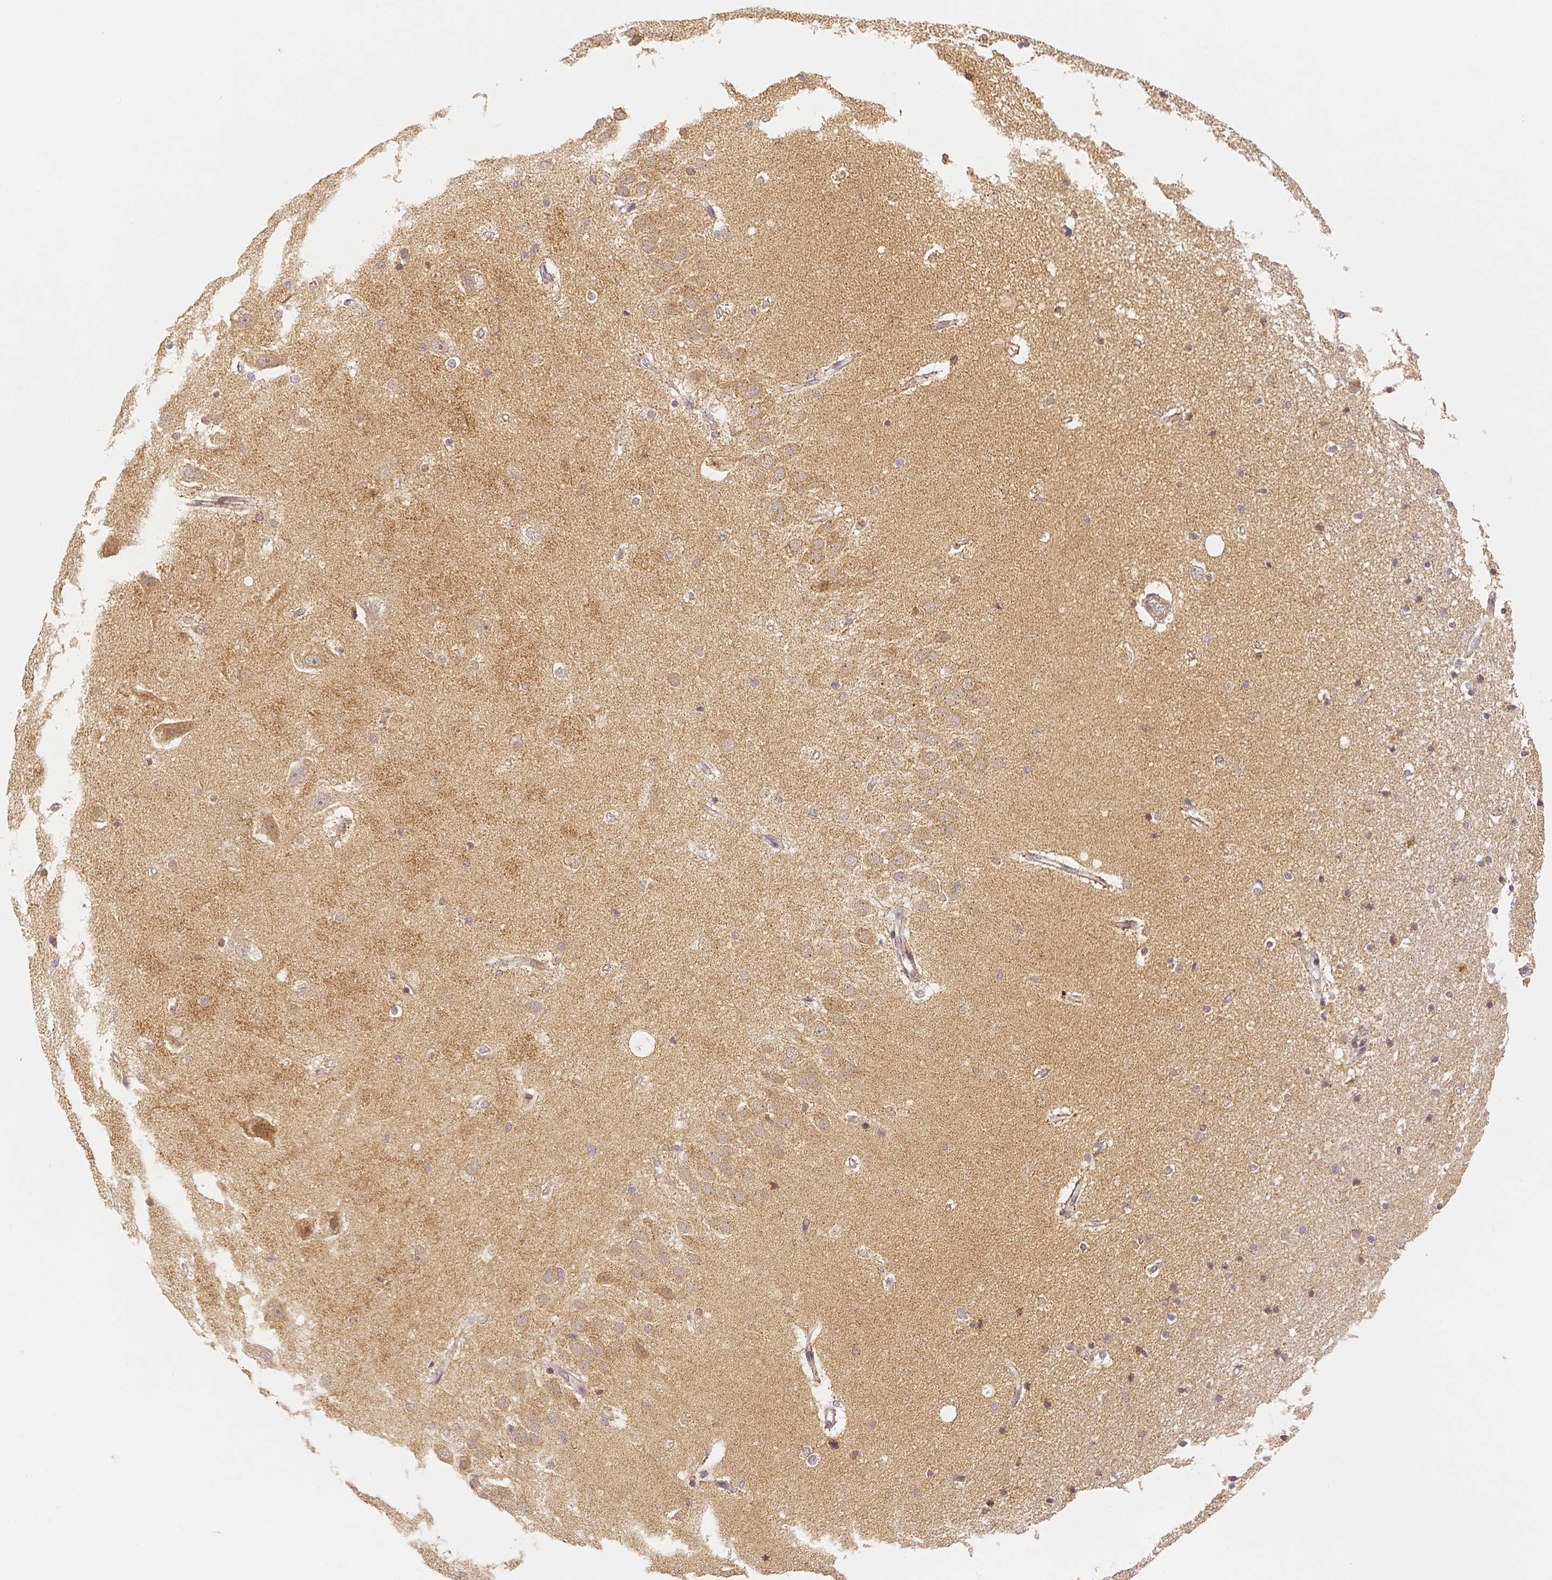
{"staining": {"intensity": "weak", "quantity": "25%-75%", "location": "cytoplasmic/membranous"}, "tissue": "hippocampus", "cell_type": "Glial cells", "image_type": "normal", "snomed": [{"axis": "morphology", "description": "Normal tissue, NOS"}, {"axis": "topography", "description": "Hippocampus"}], "caption": "Immunohistochemistry (IHC) (DAB) staining of benign hippocampus reveals weak cytoplasmic/membranous protein positivity in about 25%-75% of glial cells. The protein is shown in brown color, while the nuclei are stained blue.", "gene": "RHOT1", "patient": {"sex": "male", "age": 63}}